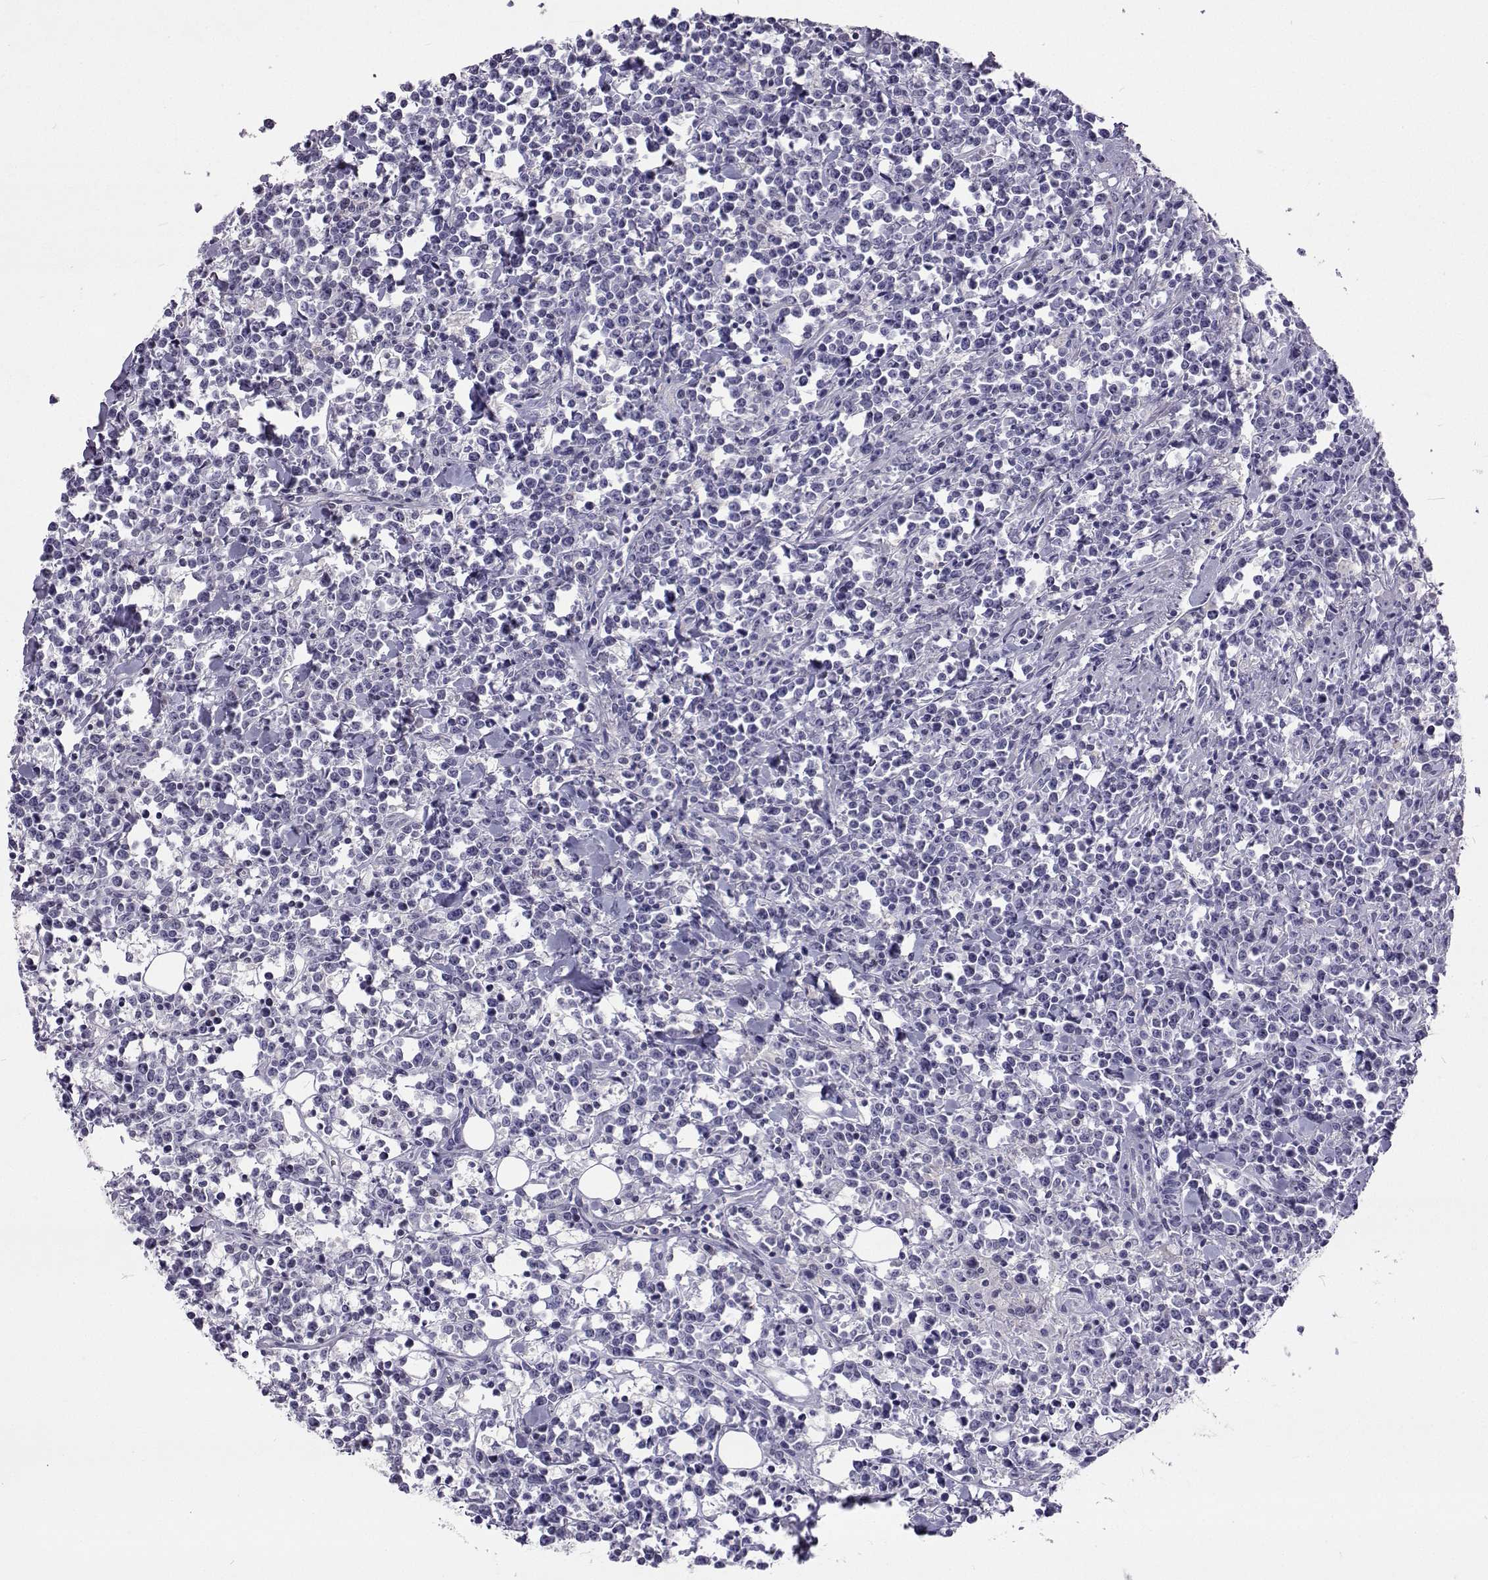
{"staining": {"intensity": "negative", "quantity": "none", "location": "none"}, "tissue": "lymphoma", "cell_type": "Tumor cells", "image_type": "cancer", "snomed": [{"axis": "morphology", "description": "Malignant lymphoma, non-Hodgkin's type, High grade"}, {"axis": "topography", "description": "Small intestine"}], "caption": "The immunohistochemistry photomicrograph has no significant expression in tumor cells of high-grade malignant lymphoma, non-Hodgkin's type tissue. Nuclei are stained in blue.", "gene": "GALM", "patient": {"sex": "female", "age": 56}}